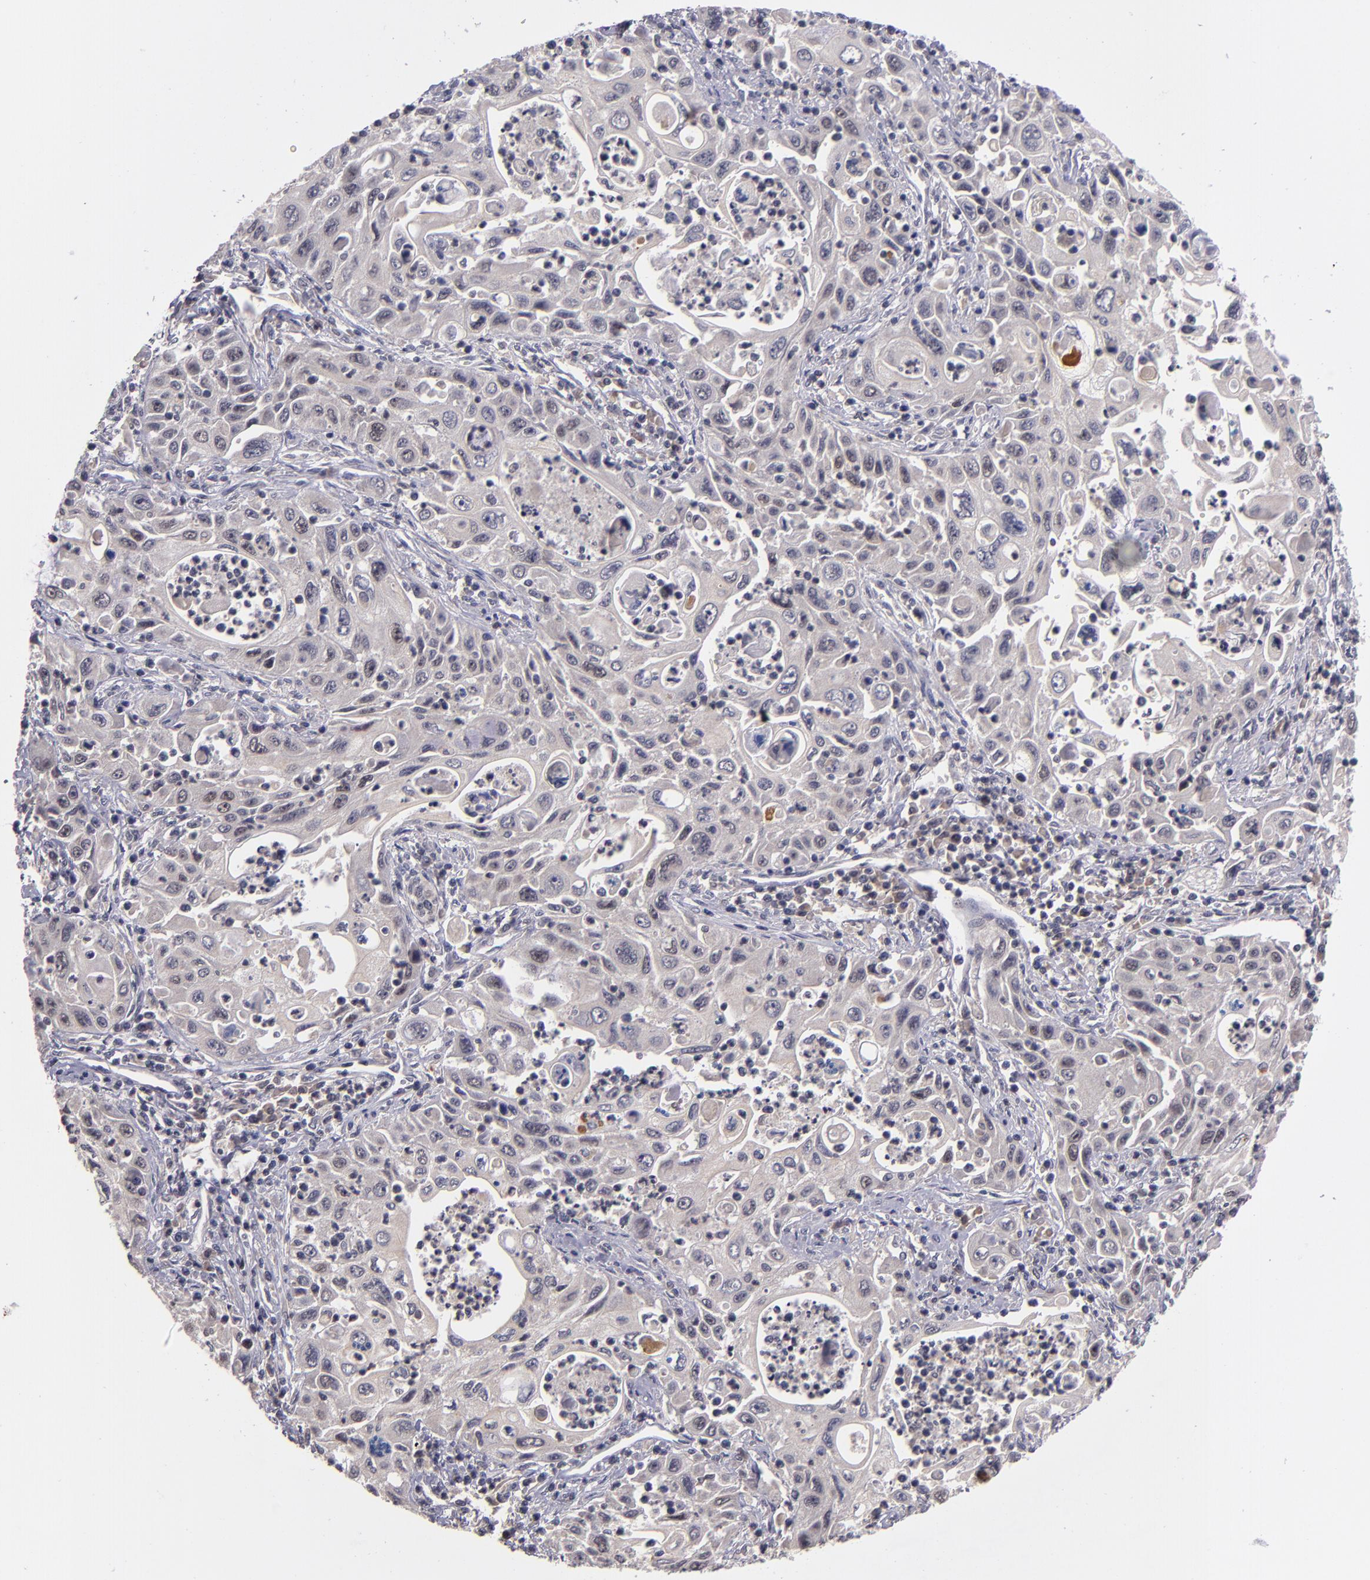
{"staining": {"intensity": "negative", "quantity": "none", "location": "none"}, "tissue": "pancreatic cancer", "cell_type": "Tumor cells", "image_type": "cancer", "snomed": [{"axis": "morphology", "description": "Adenocarcinoma, NOS"}, {"axis": "topography", "description": "Pancreas"}], "caption": "Micrograph shows no protein staining in tumor cells of adenocarcinoma (pancreatic) tissue.", "gene": "CDC7", "patient": {"sex": "male", "age": 70}}